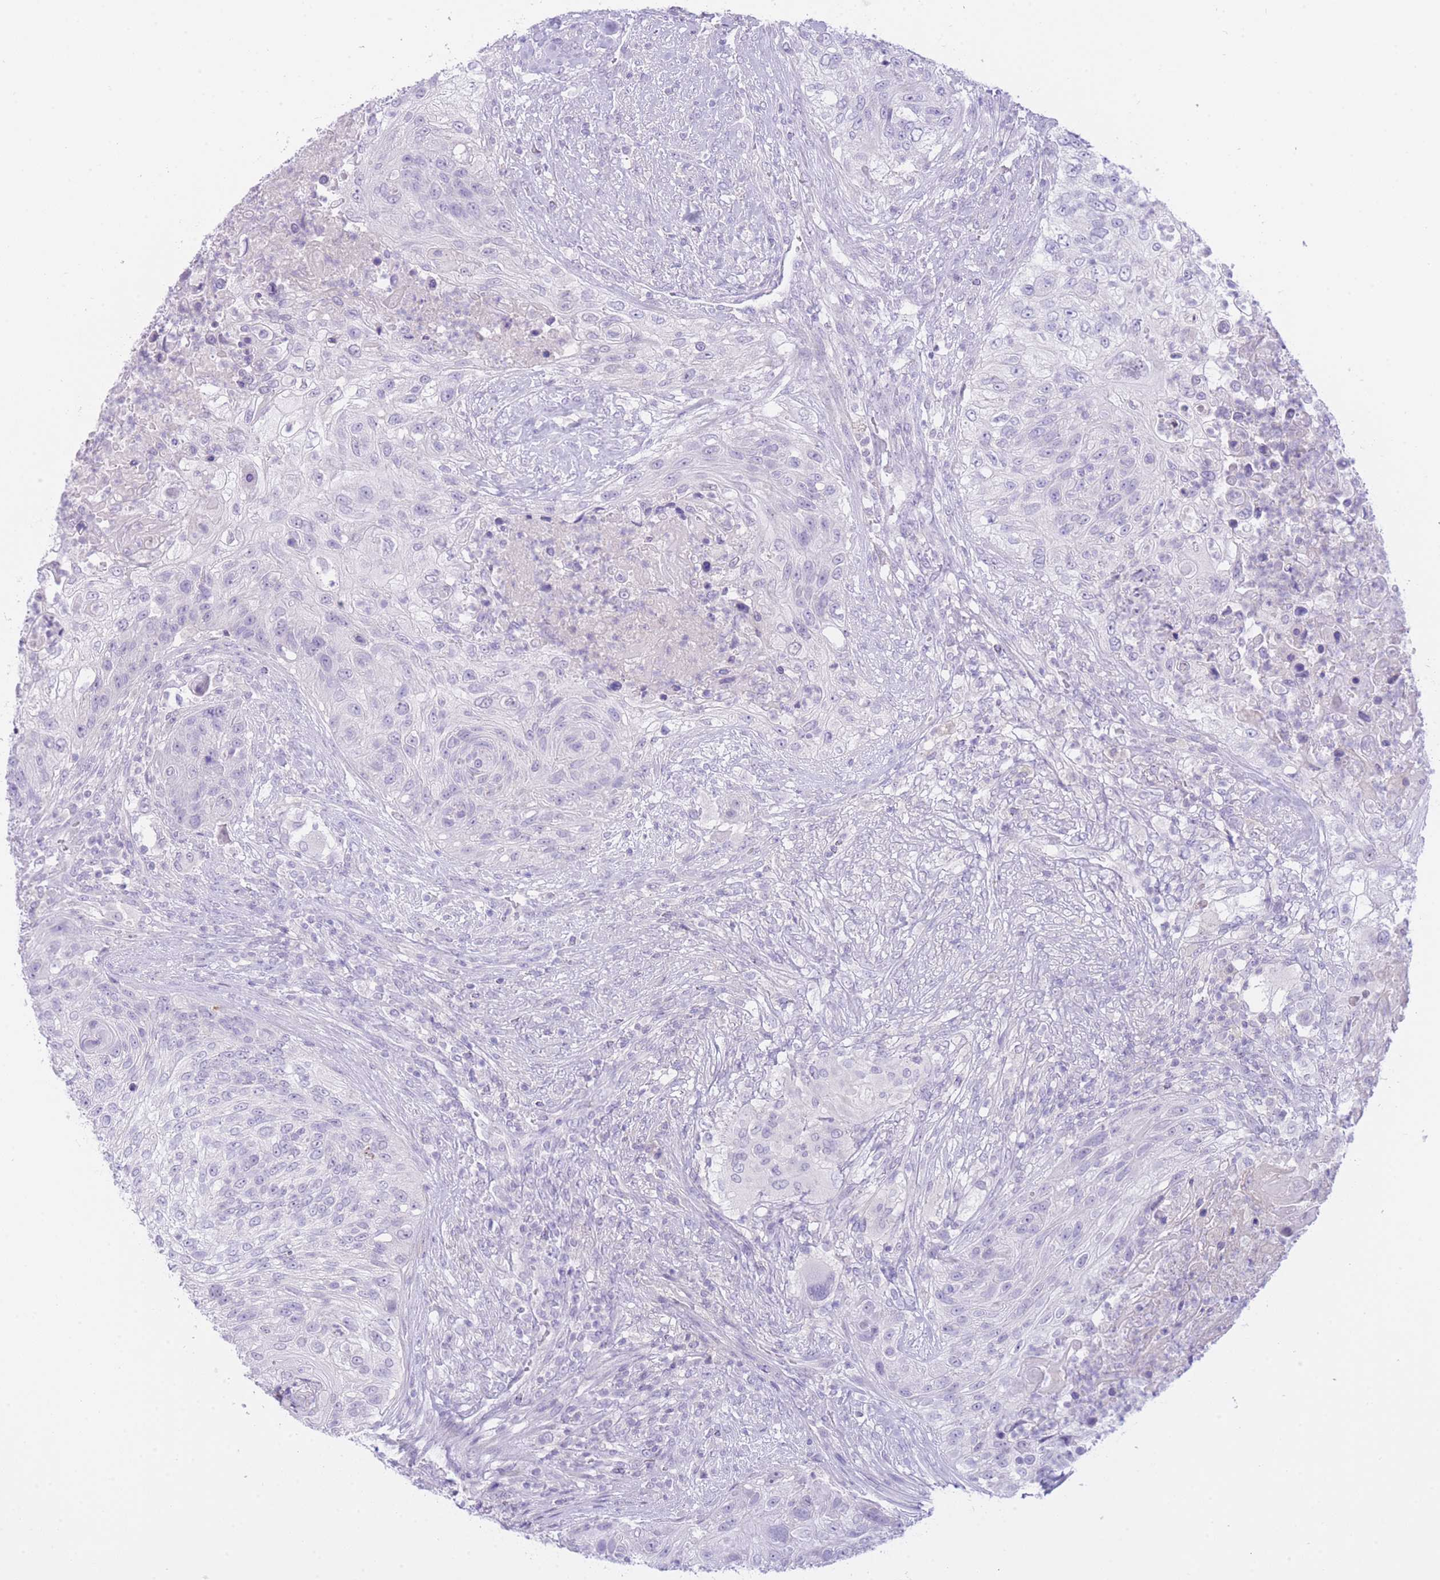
{"staining": {"intensity": "negative", "quantity": "none", "location": "none"}, "tissue": "urothelial cancer", "cell_type": "Tumor cells", "image_type": "cancer", "snomed": [{"axis": "morphology", "description": "Urothelial carcinoma, High grade"}, {"axis": "topography", "description": "Urinary bladder"}], "caption": "An image of human urothelial cancer is negative for staining in tumor cells.", "gene": "ZNF212", "patient": {"sex": "female", "age": 60}}